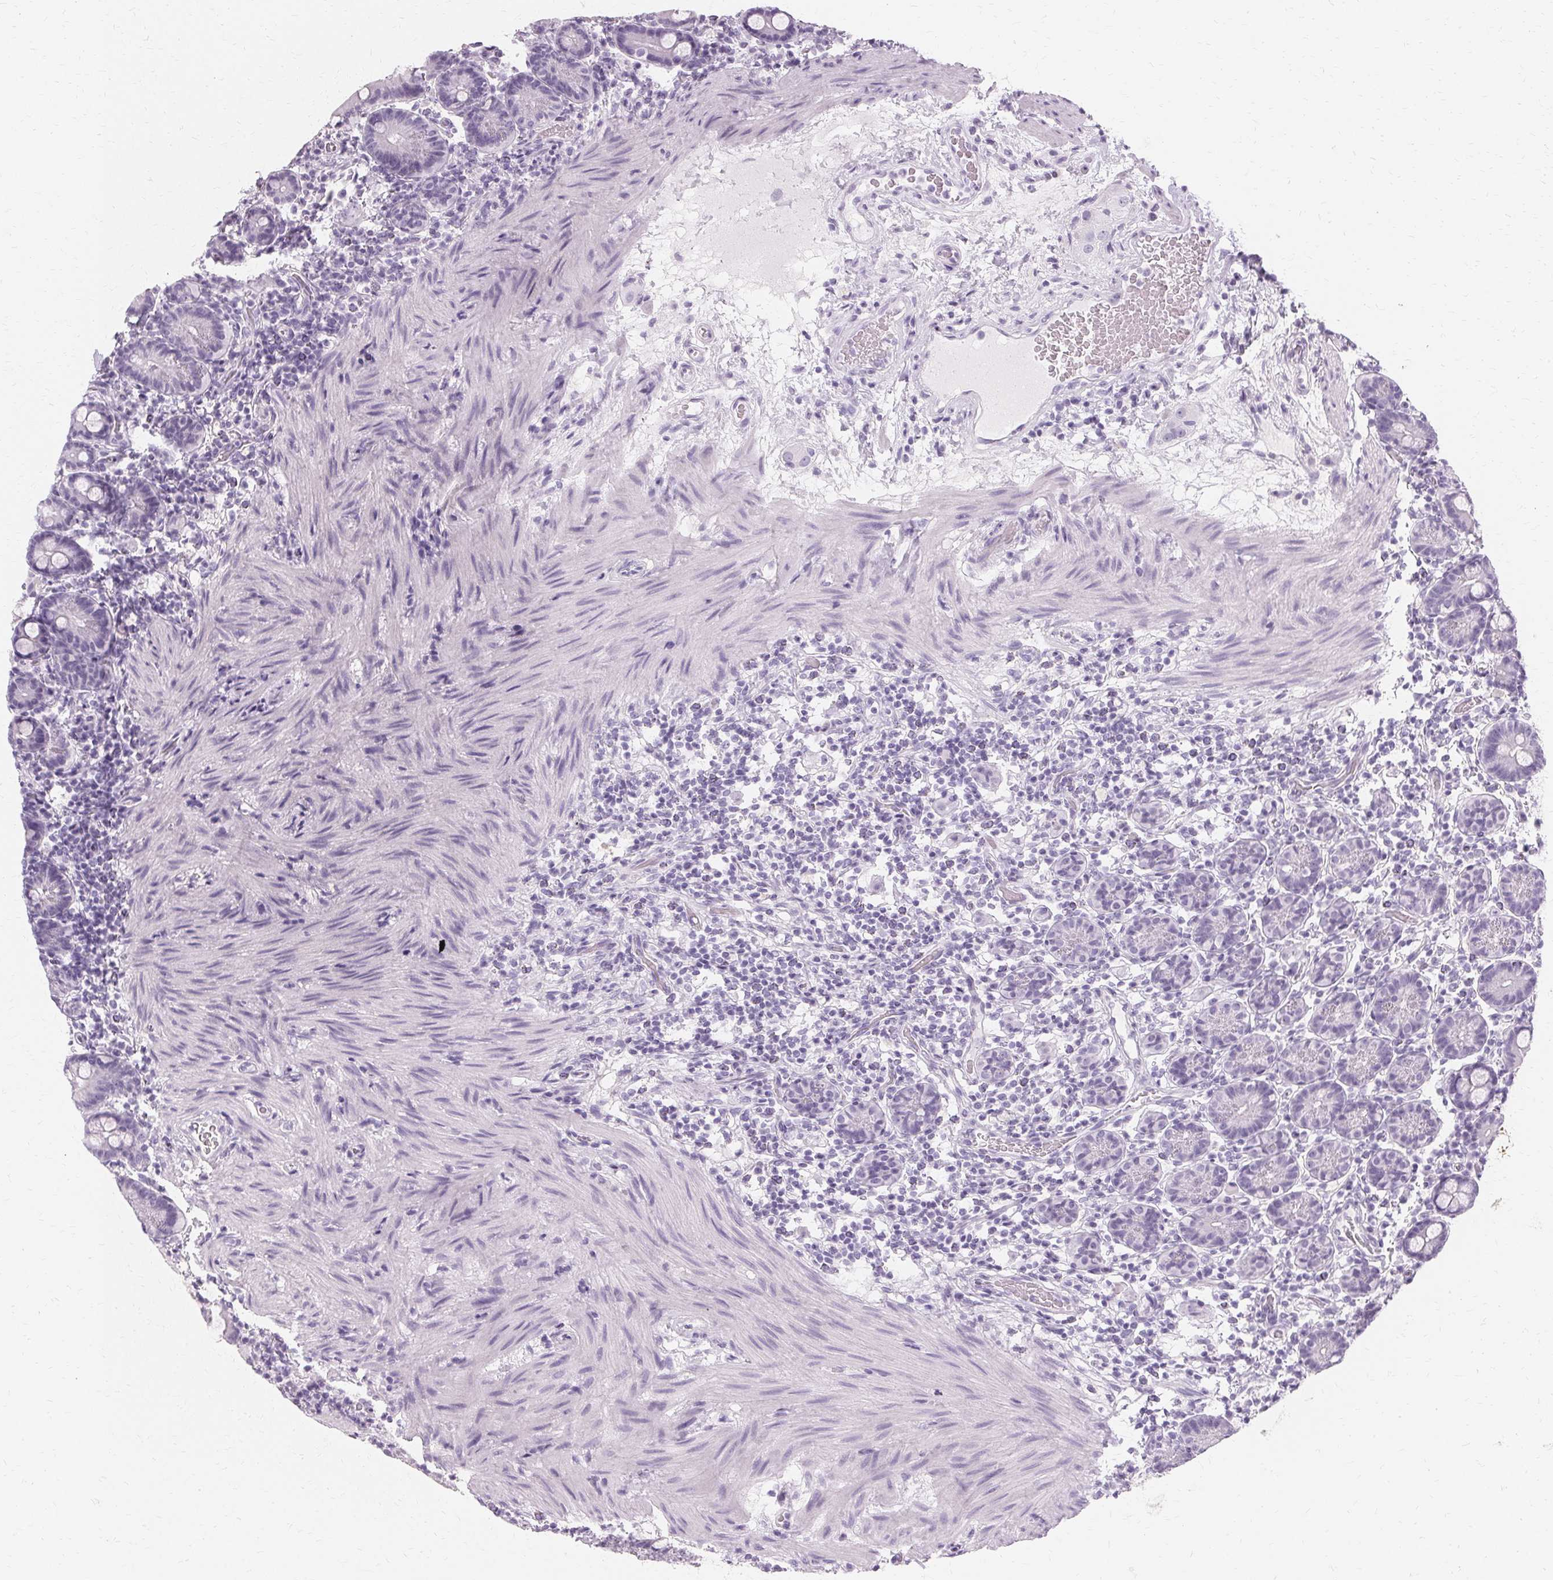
{"staining": {"intensity": "negative", "quantity": "none", "location": "none"}, "tissue": "small intestine", "cell_type": "Glandular cells", "image_type": "normal", "snomed": [{"axis": "morphology", "description": "Normal tissue, NOS"}, {"axis": "topography", "description": "Small intestine"}], "caption": "Immunohistochemistry of benign small intestine shows no staining in glandular cells.", "gene": "KRT6A", "patient": {"sex": "male", "age": 26}}